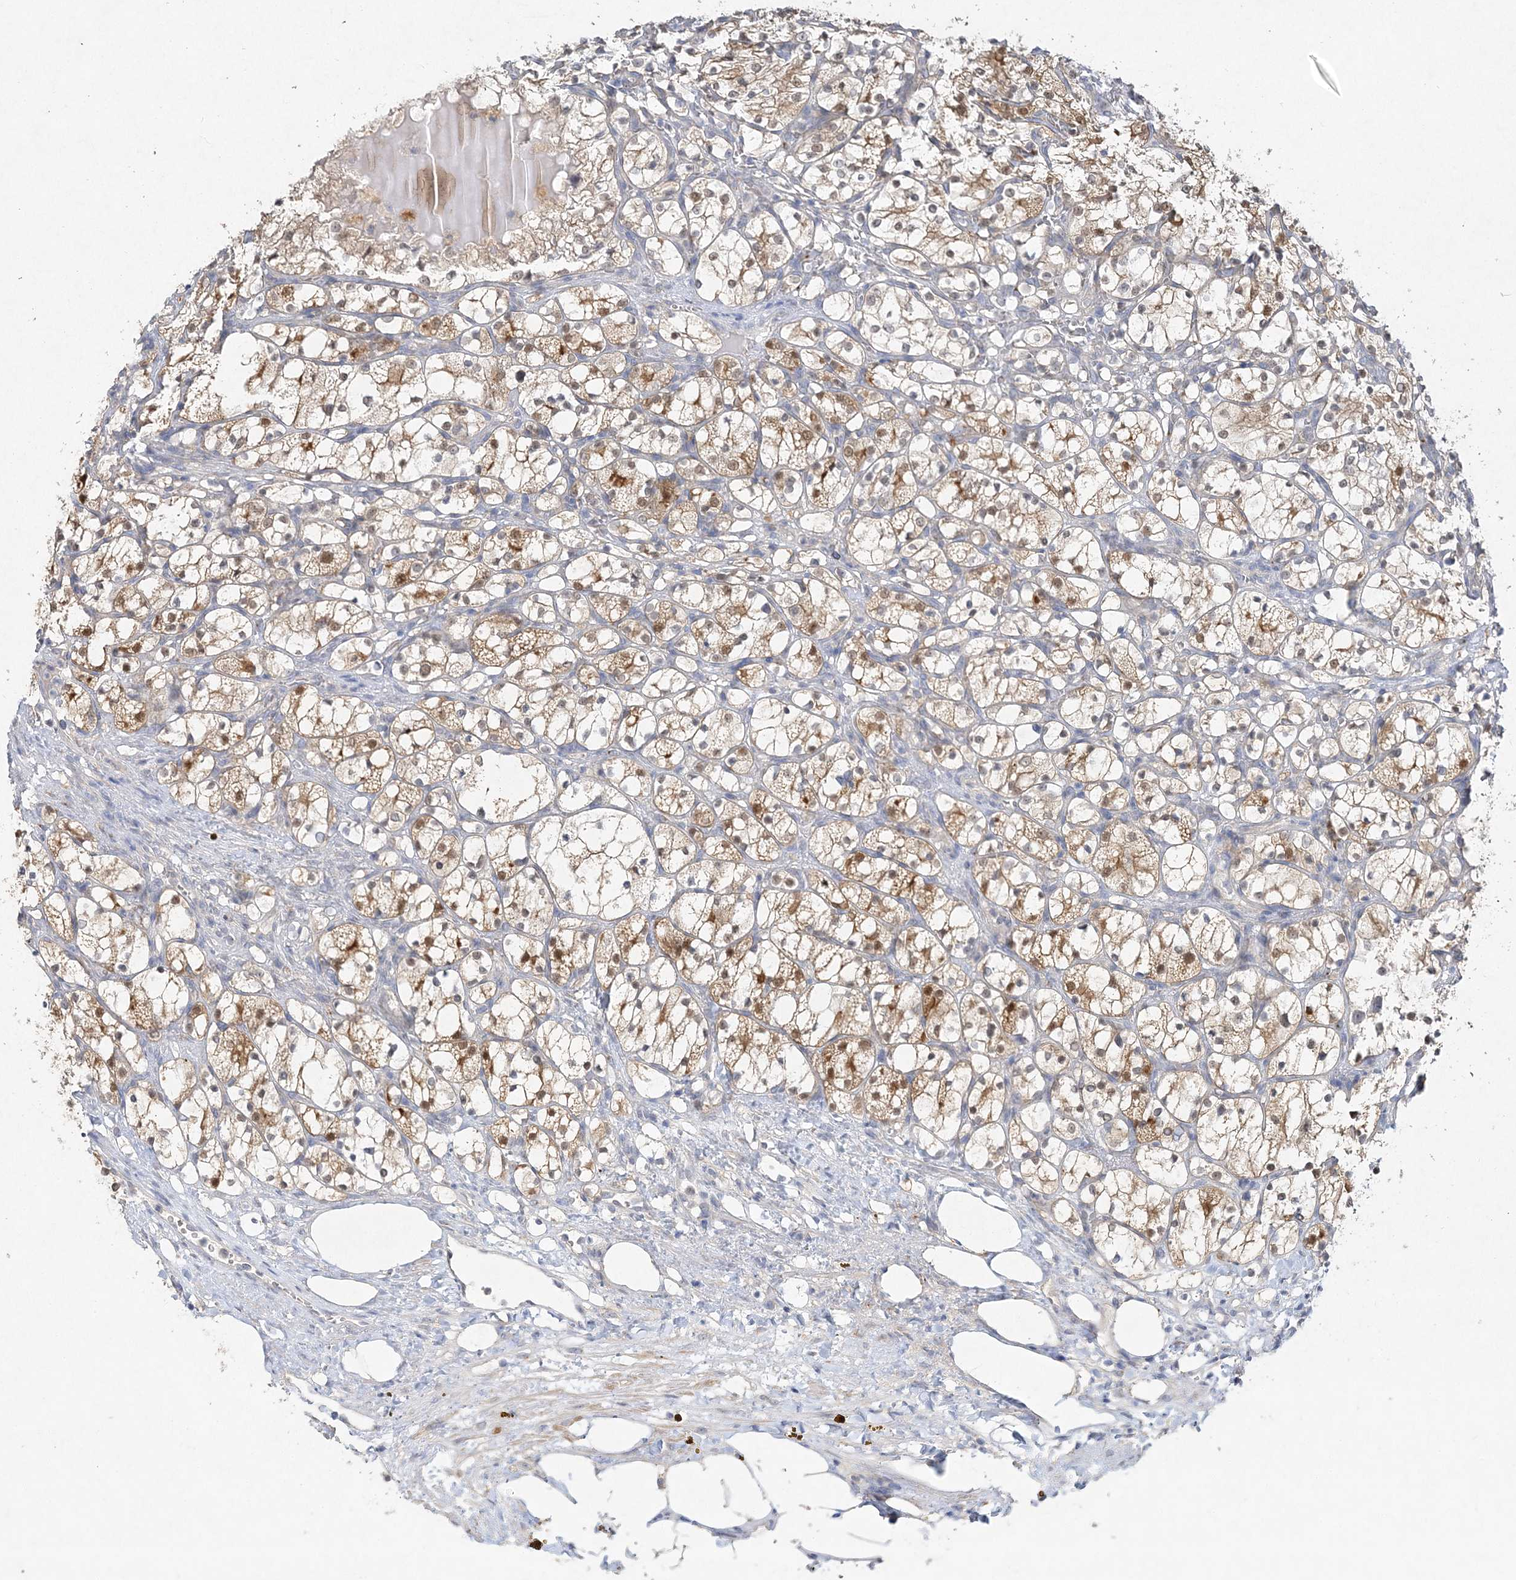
{"staining": {"intensity": "moderate", "quantity": ">75%", "location": "cytoplasmic/membranous,nuclear"}, "tissue": "renal cancer", "cell_type": "Tumor cells", "image_type": "cancer", "snomed": [{"axis": "morphology", "description": "Adenocarcinoma, NOS"}, {"axis": "topography", "description": "Kidney"}], "caption": "Protein positivity by IHC shows moderate cytoplasmic/membranous and nuclear positivity in about >75% of tumor cells in renal cancer. (DAB (3,3'-diaminobenzidine) = brown stain, brightfield microscopy at high magnification).", "gene": "MAT2B", "patient": {"sex": "female", "age": 69}}